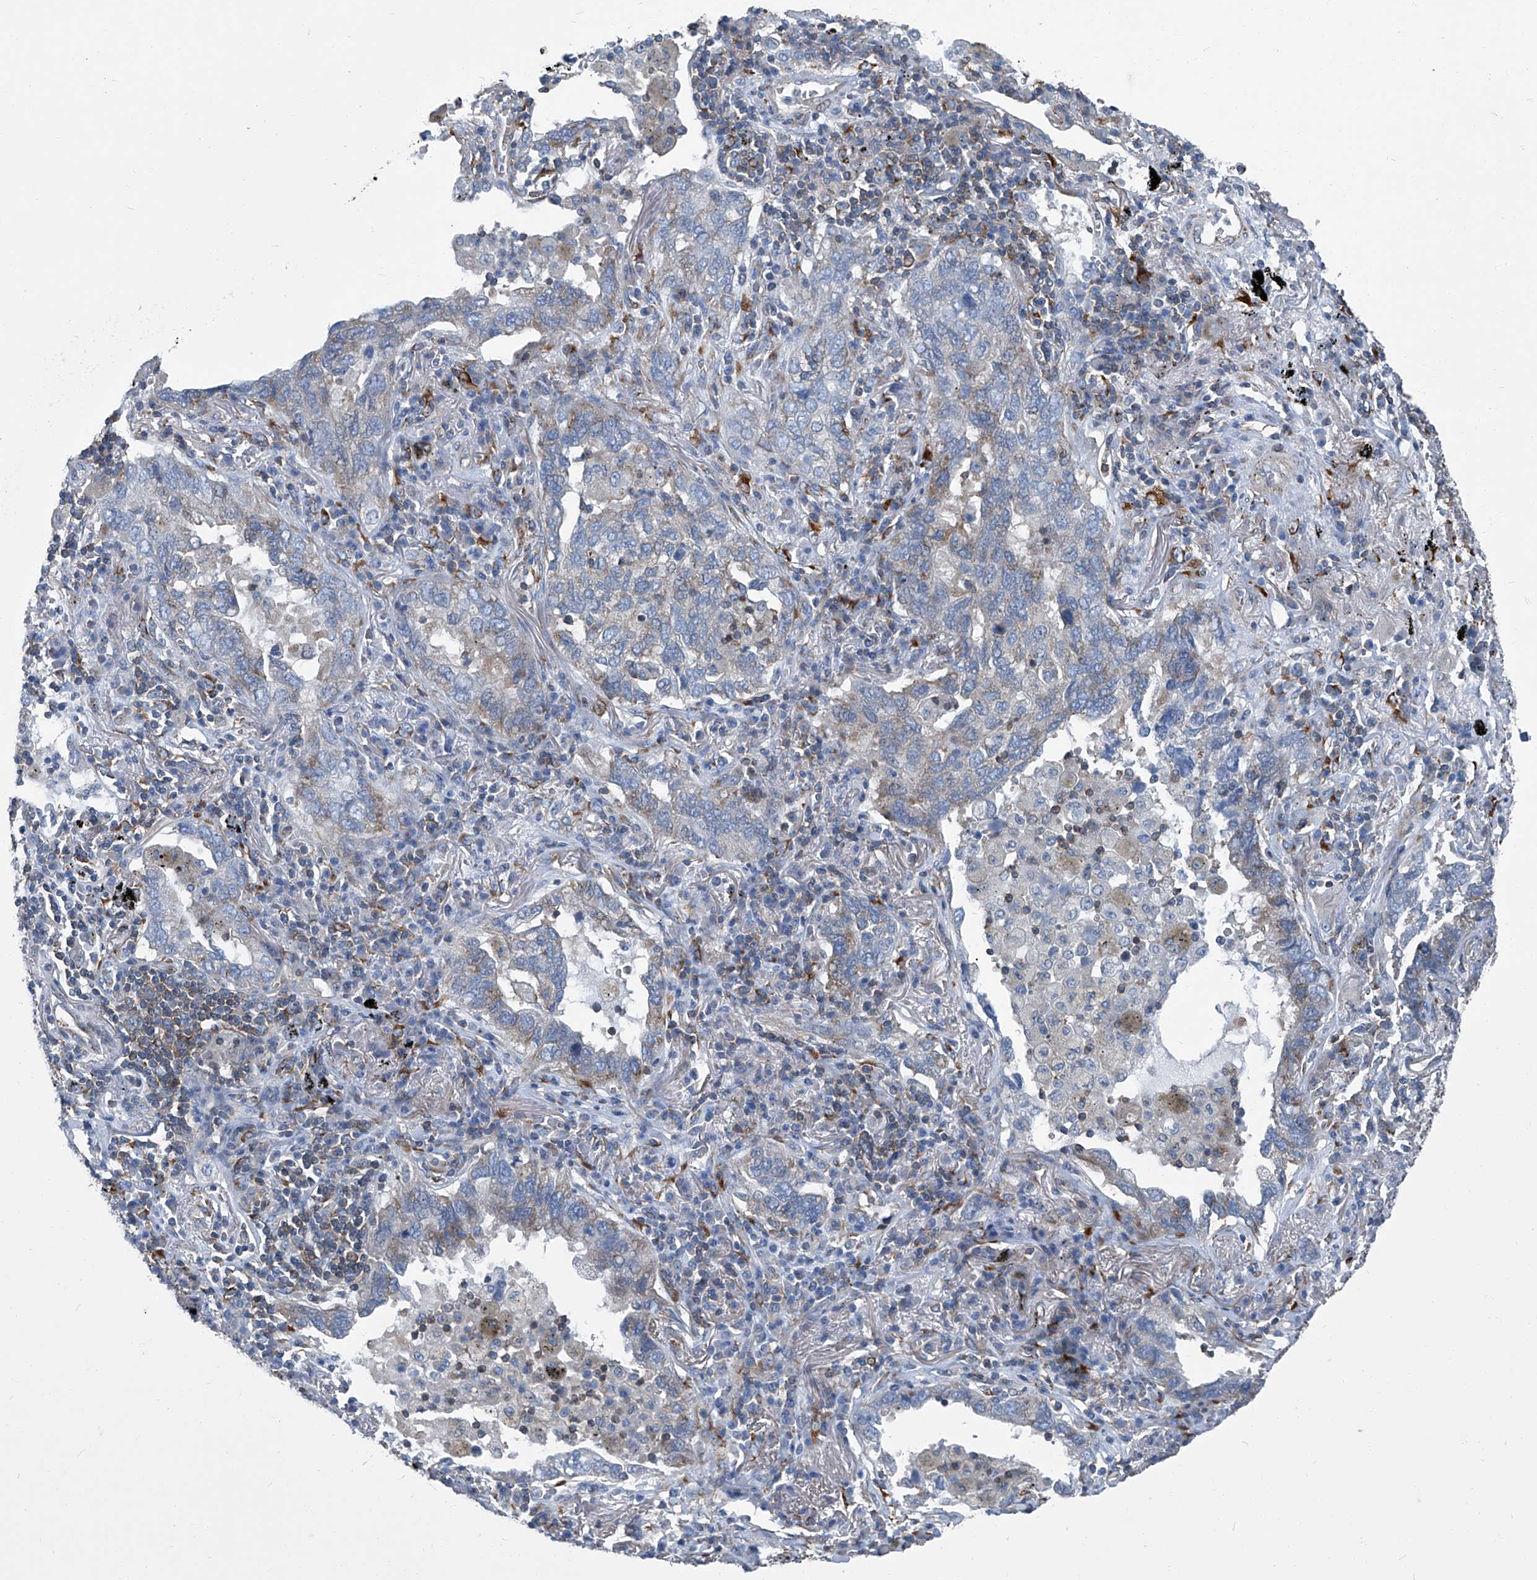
{"staining": {"intensity": "negative", "quantity": "none", "location": "none"}, "tissue": "lung cancer", "cell_type": "Tumor cells", "image_type": "cancer", "snomed": [{"axis": "morphology", "description": "Adenocarcinoma, NOS"}, {"axis": "topography", "description": "Lung"}], "caption": "Tumor cells show no significant protein expression in lung cancer (adenocarcinoma). (DAB (3,3'-diaminobenzidine) IHC, high magnification).", "gene": "SEPTIN7", "patient": {"sex": "male", "age": 65}}